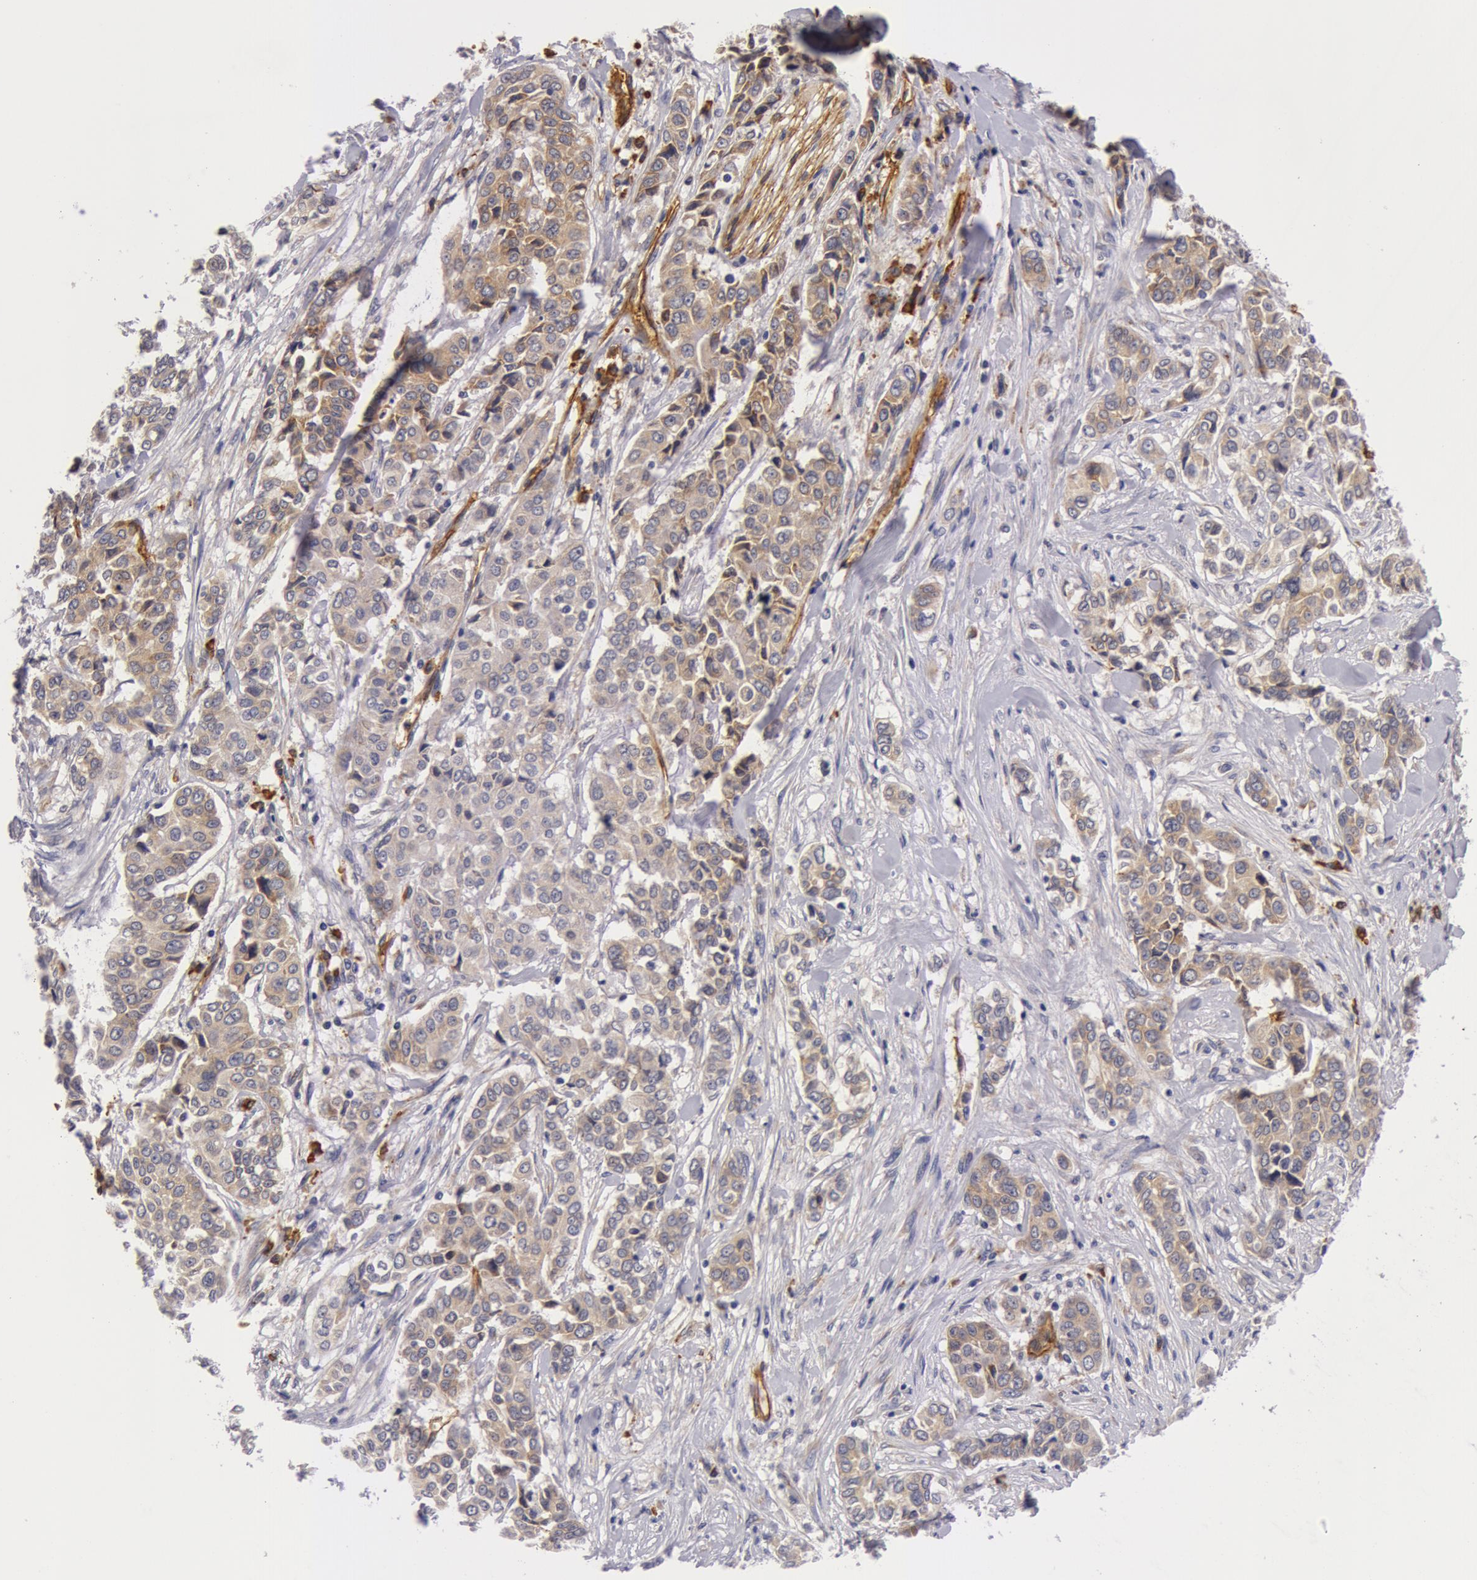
{"staining": {"intensity": "weak", "quantity": "25%-75%", "location": "cytoplasmic/membranous"}, "tissue": "pancreatic cancer", "cell_type": "Tumor cells", "image_type": "cancer", "snomed": [{"axis": "morphology", "description": "Adenocarcinoma, NOS"}, {"axis": "topography", "description": "Pancreas"}], "caption": "Protein staining of pancreatic adenocarcinoma tissue exhibits weak cytoplasmic/membranous expression in approximately 25%-75% of tumor cells.", "gene": "IL23A", "patient": {"sex": "female", "age": 52}}